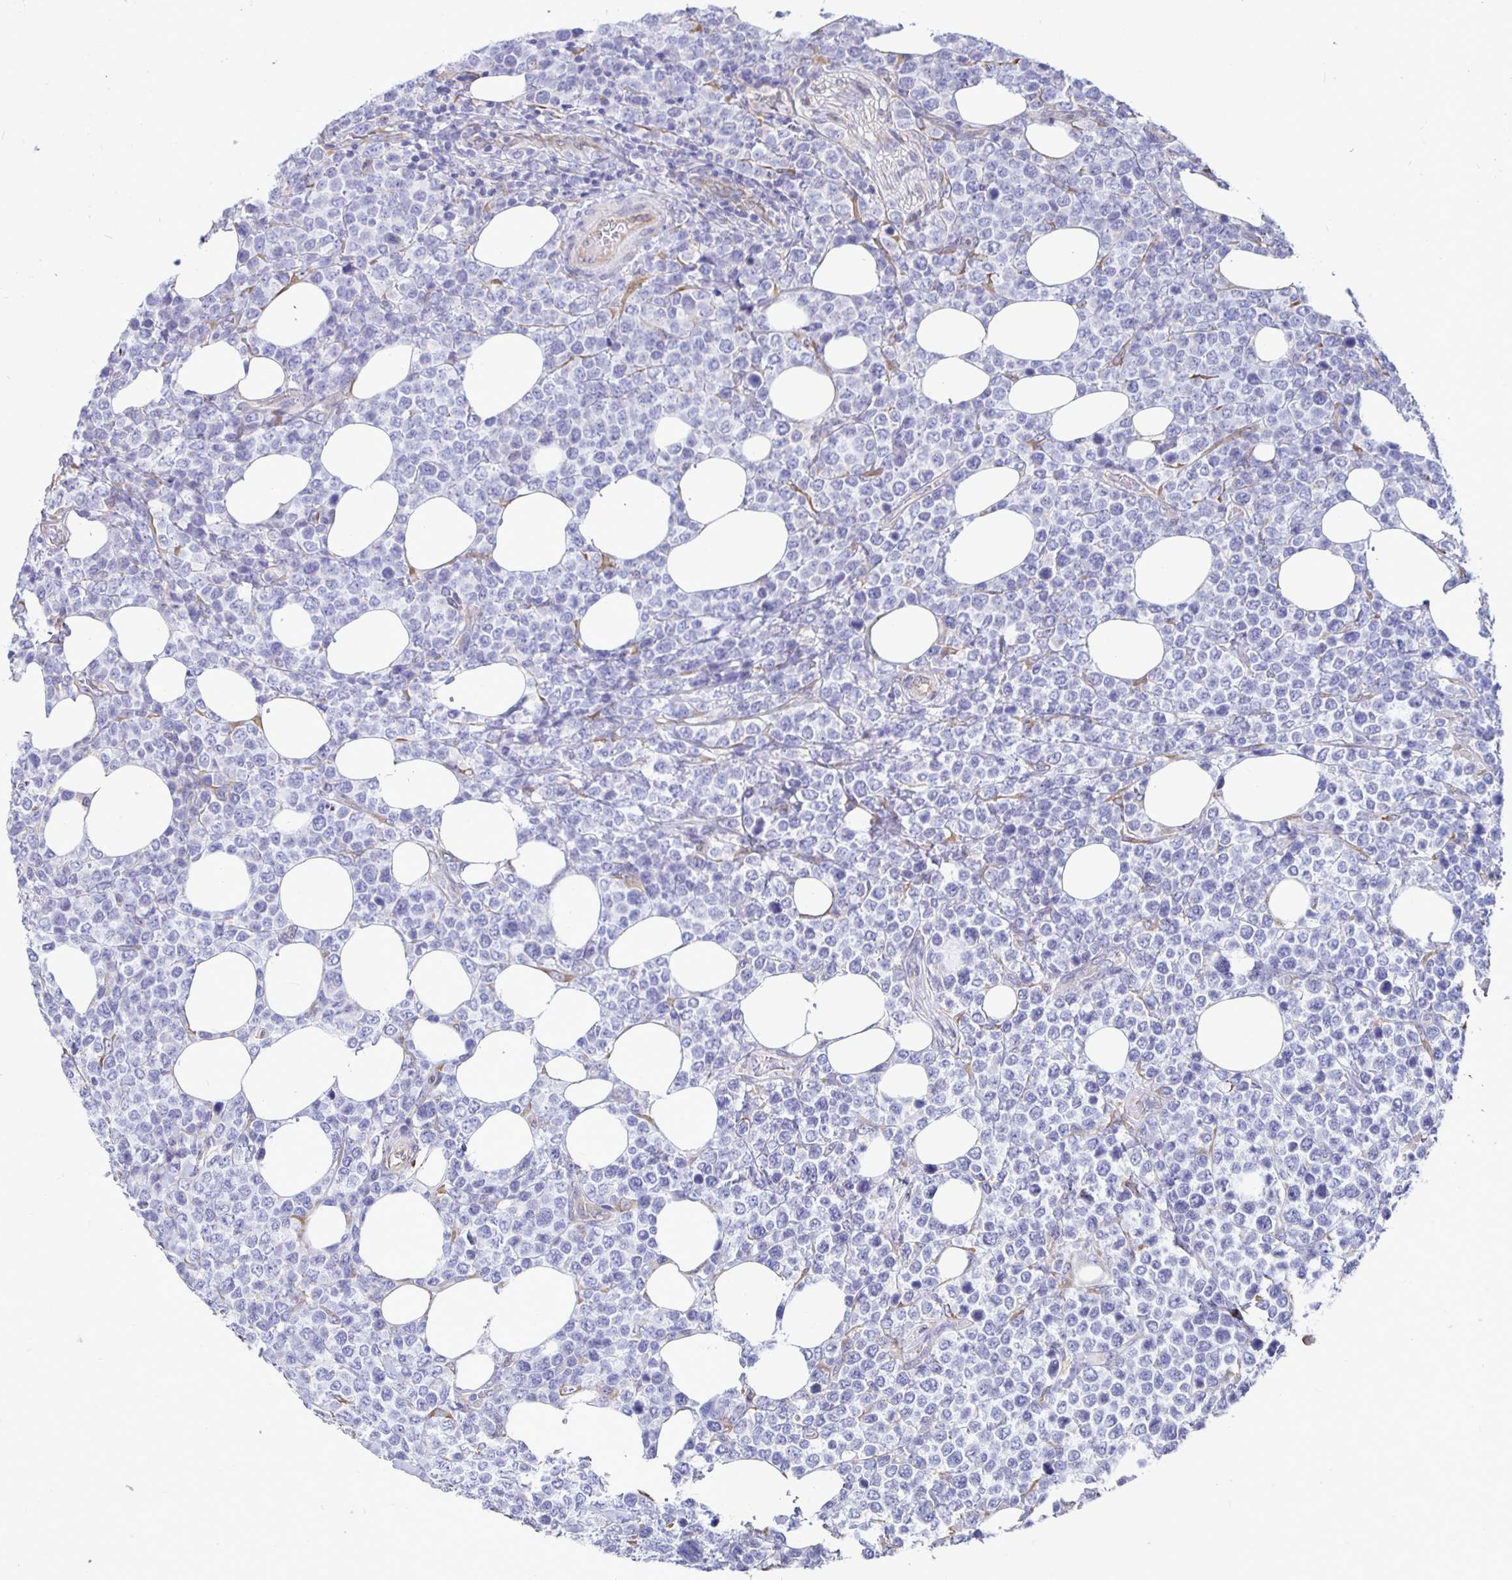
{"staining": {"intensity": "negative", "quantity": "none", "location": "none"}, "tissue": "lymphoma", "cell_type": "Tumor cells", "image_type": "cancer", "snomed": [{"axis": "morphology", "description": "Malignant lymphoma, non-Hodgkin's type, High grade"}, {"axis": "topography", "description": "Soft tissue"}], "caption": "Tumor cells show no significant expression in high-grade malignant lymphoma, non-Hodgkin's type.", "gene": "DNAI2", "patient": {"sex": "female", "age": 56}}